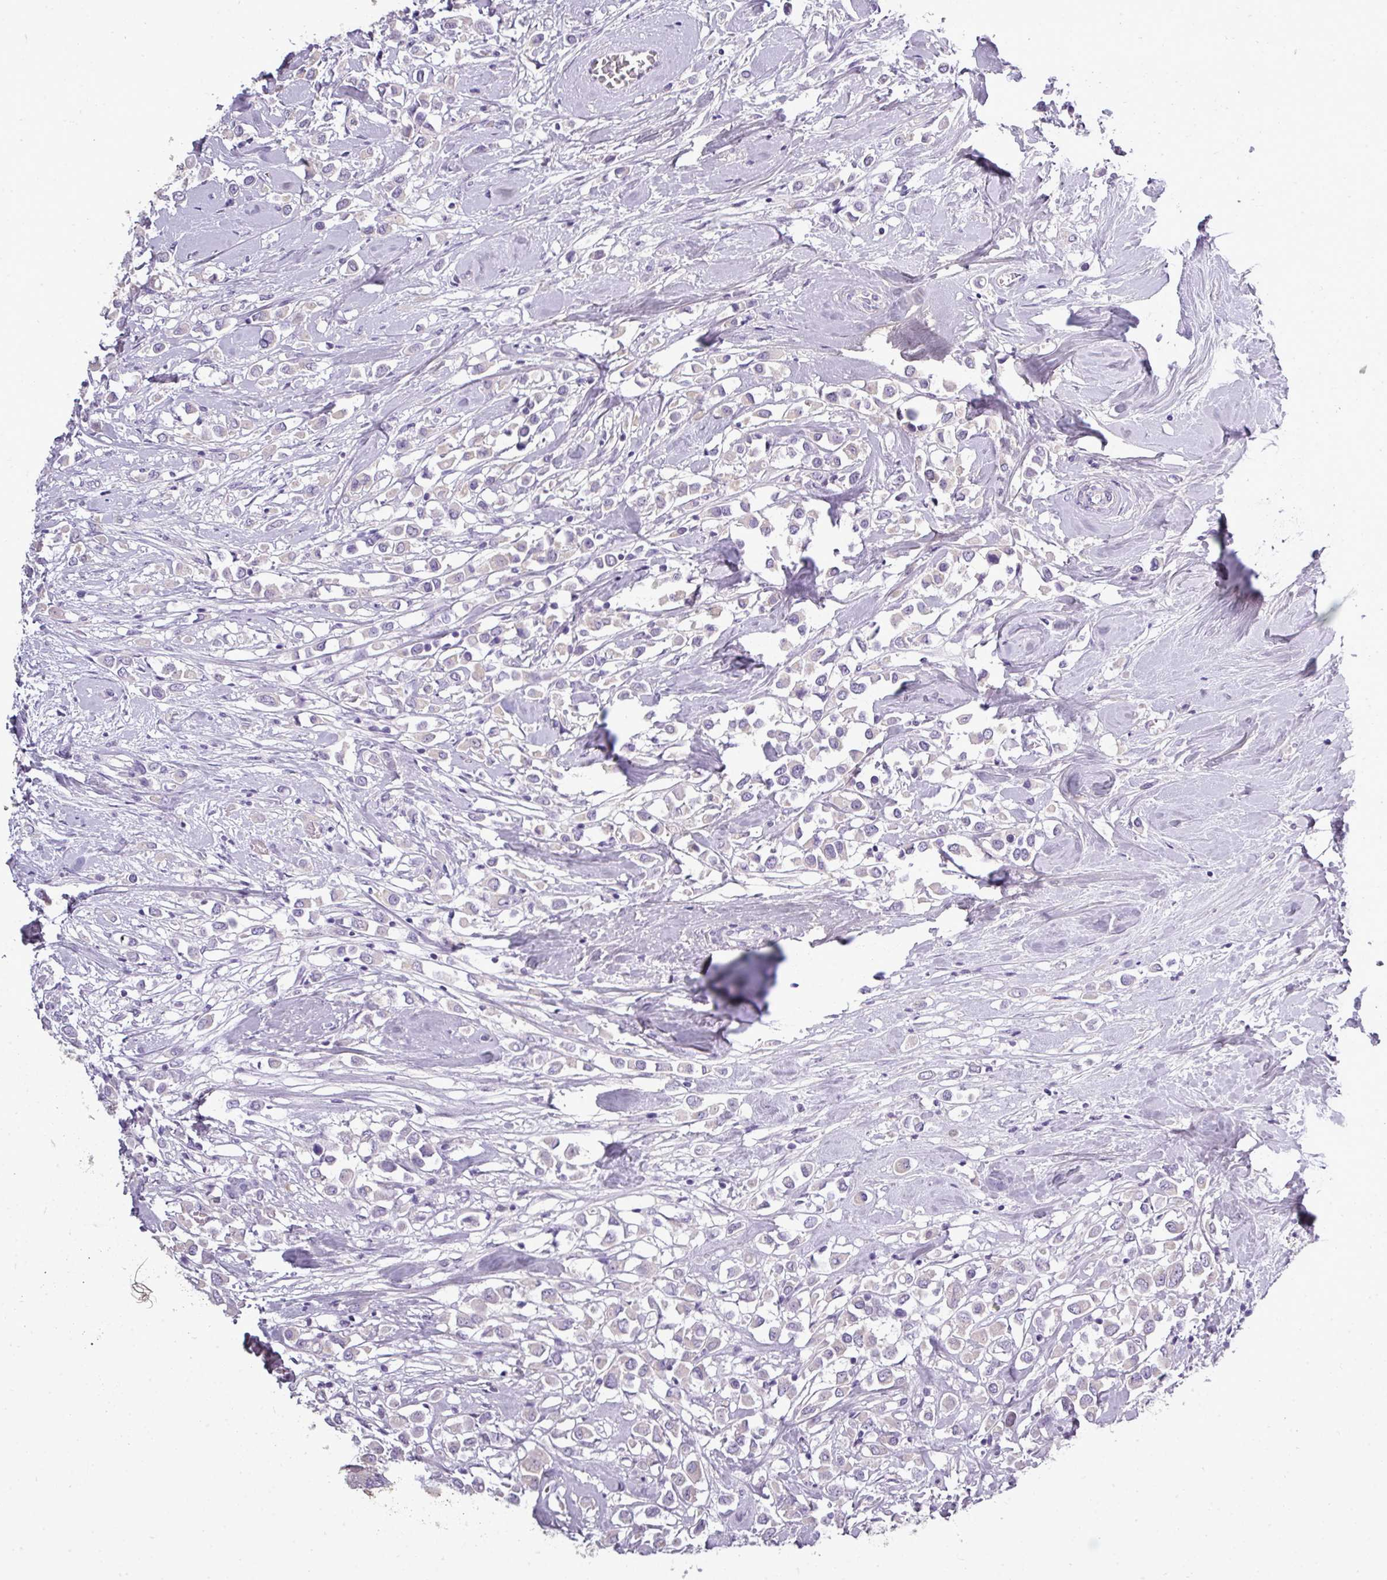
{"staining": {"intensity": "negative", "quantity": "none", "location": "none"}, "tissue": "breast cancer", "cell_type": "Tumor cells", "image_type": "cancer", "snomed": [{"axis": "morphology", "description": "Duct carcinoma"}, {"axis": "topography", "description": "Breast"}], "caption": "High power microscopy photomicrograph of an immunohistochemistry histopathology image of breast cancer, revealing no significant positivity in tumor cells. (DAB (3,3'-diaminobenzidine) immunohistochemistry, high magnification).", "gene": "DNAAF9", "patient": {"sex": "female", "age": 61}}